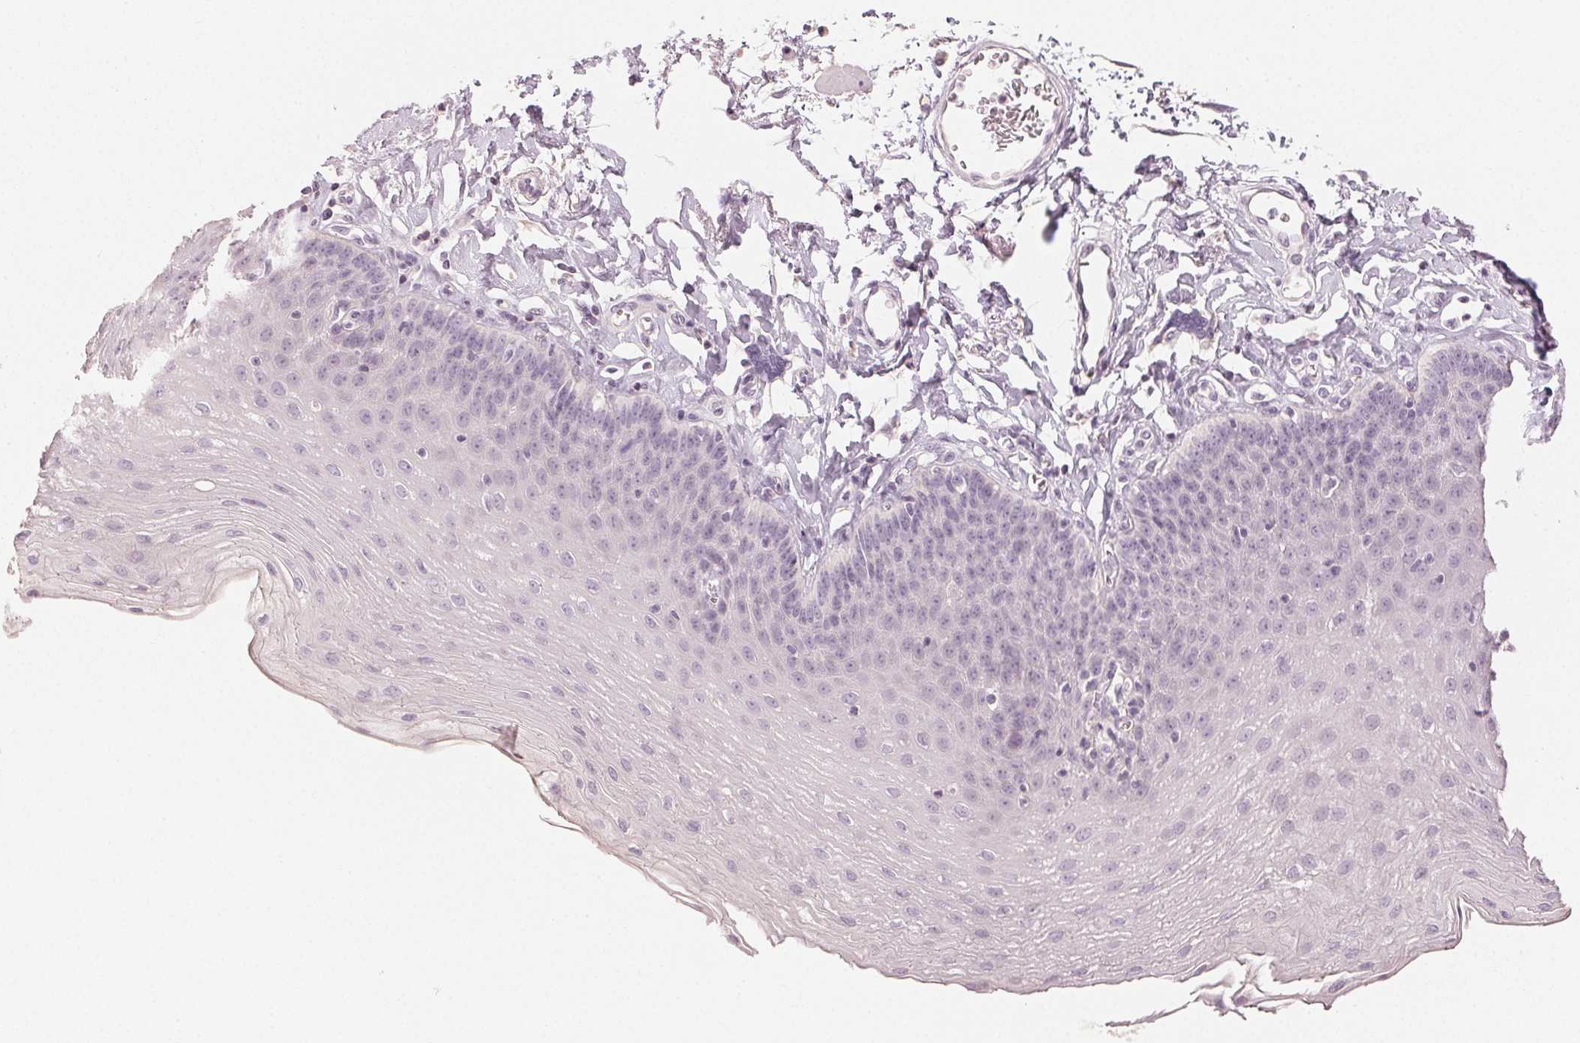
{"staining": {"intensity": "negative", "quantity": "none", "location": "none"}, "tissue": "esophagus", "cell_type": "Squamous epithelial cells", "image_type": "normal", "snomed": [{"axis": "morphology", "description": "Normal tissue, NOS"}, {"axis": "topography", "description": "Esophagus"}], "caption": "IHC micrograph of benign esophagus: human esophagus stained with DAB displays no significant protein expression in squamous epithelial cells.", "gene": "LVRN", "patient": {"sex": "female", "age": 81}}